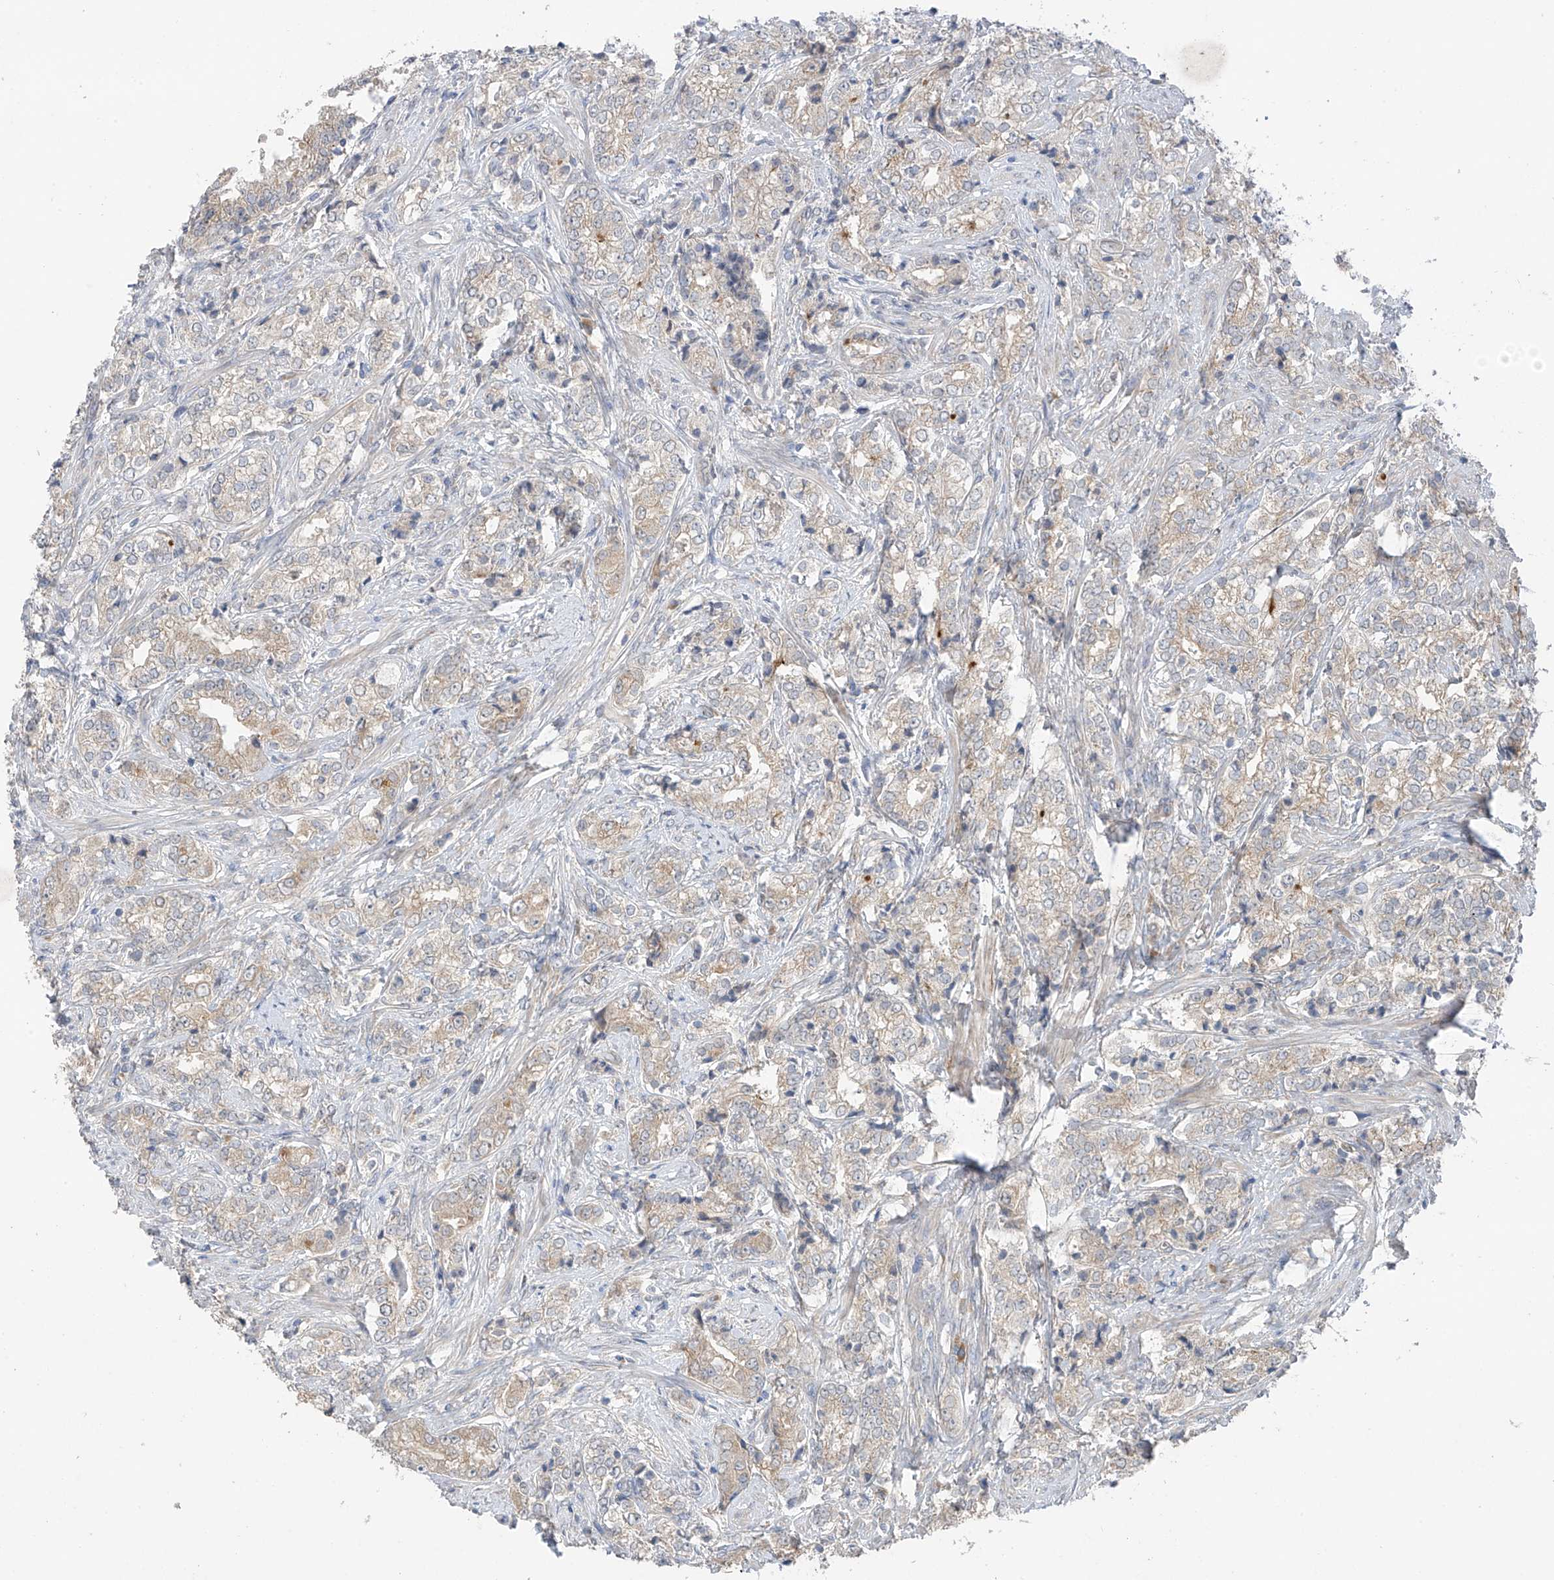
{"staining": {"intensity": "moderate", "quantity": "25%-75%", "location": "cytoplasmic/membranous"}, "tissue": "prostate cancer", "cell_type": "Tumor cells", "image_type": "cancer", "snomed": [{"axis": "morphology", "description": "Adenocarcinoma, High grade"}, {"axis": "topography", "description": "Prostate"}], "caption": "Prostate cancer (adenocarcinoma (high-grade)) stained with a protein marker displays moderate staining in tumor cells.", "gene": "NALCN", "patient": {"sex": "male", "age": 69}}